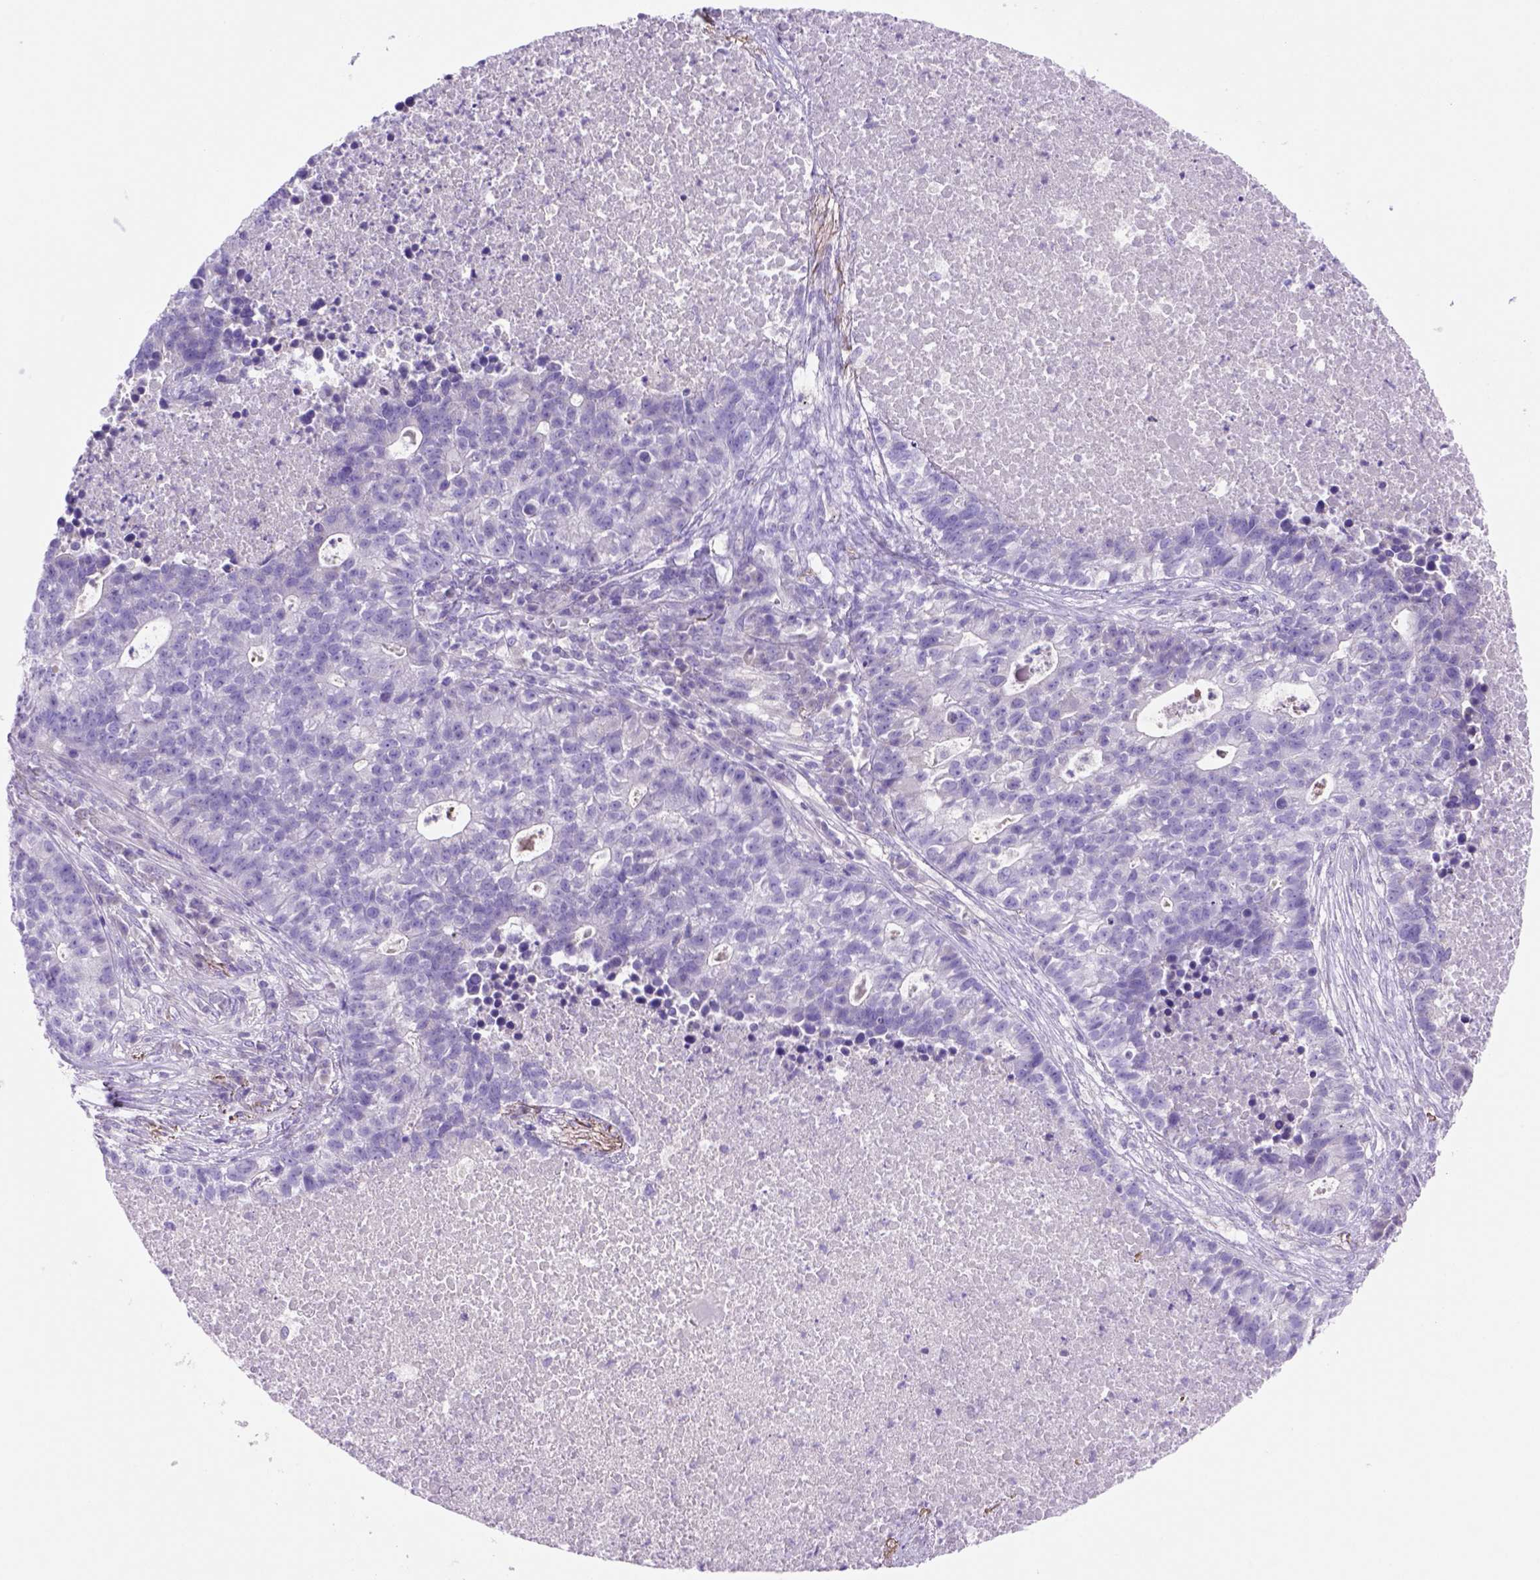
{"staining": {"intensity": "negative", "quantity": "none", "location": "none"}, "tissue": "lung cancer", "cell_type": "Tumor cells", "image_type": "cancer", "snomed": [{"axis": "morphology", "description": "Adenocarcinoma, NOS"}, {"axis": "topography", "description": "Lung"}], "caption": "This is an IHC image of human lung cancer. There is no positivity in tumor cells.", "gene": "SIRPD", "patient": {"sex": "male", "age": 57}}